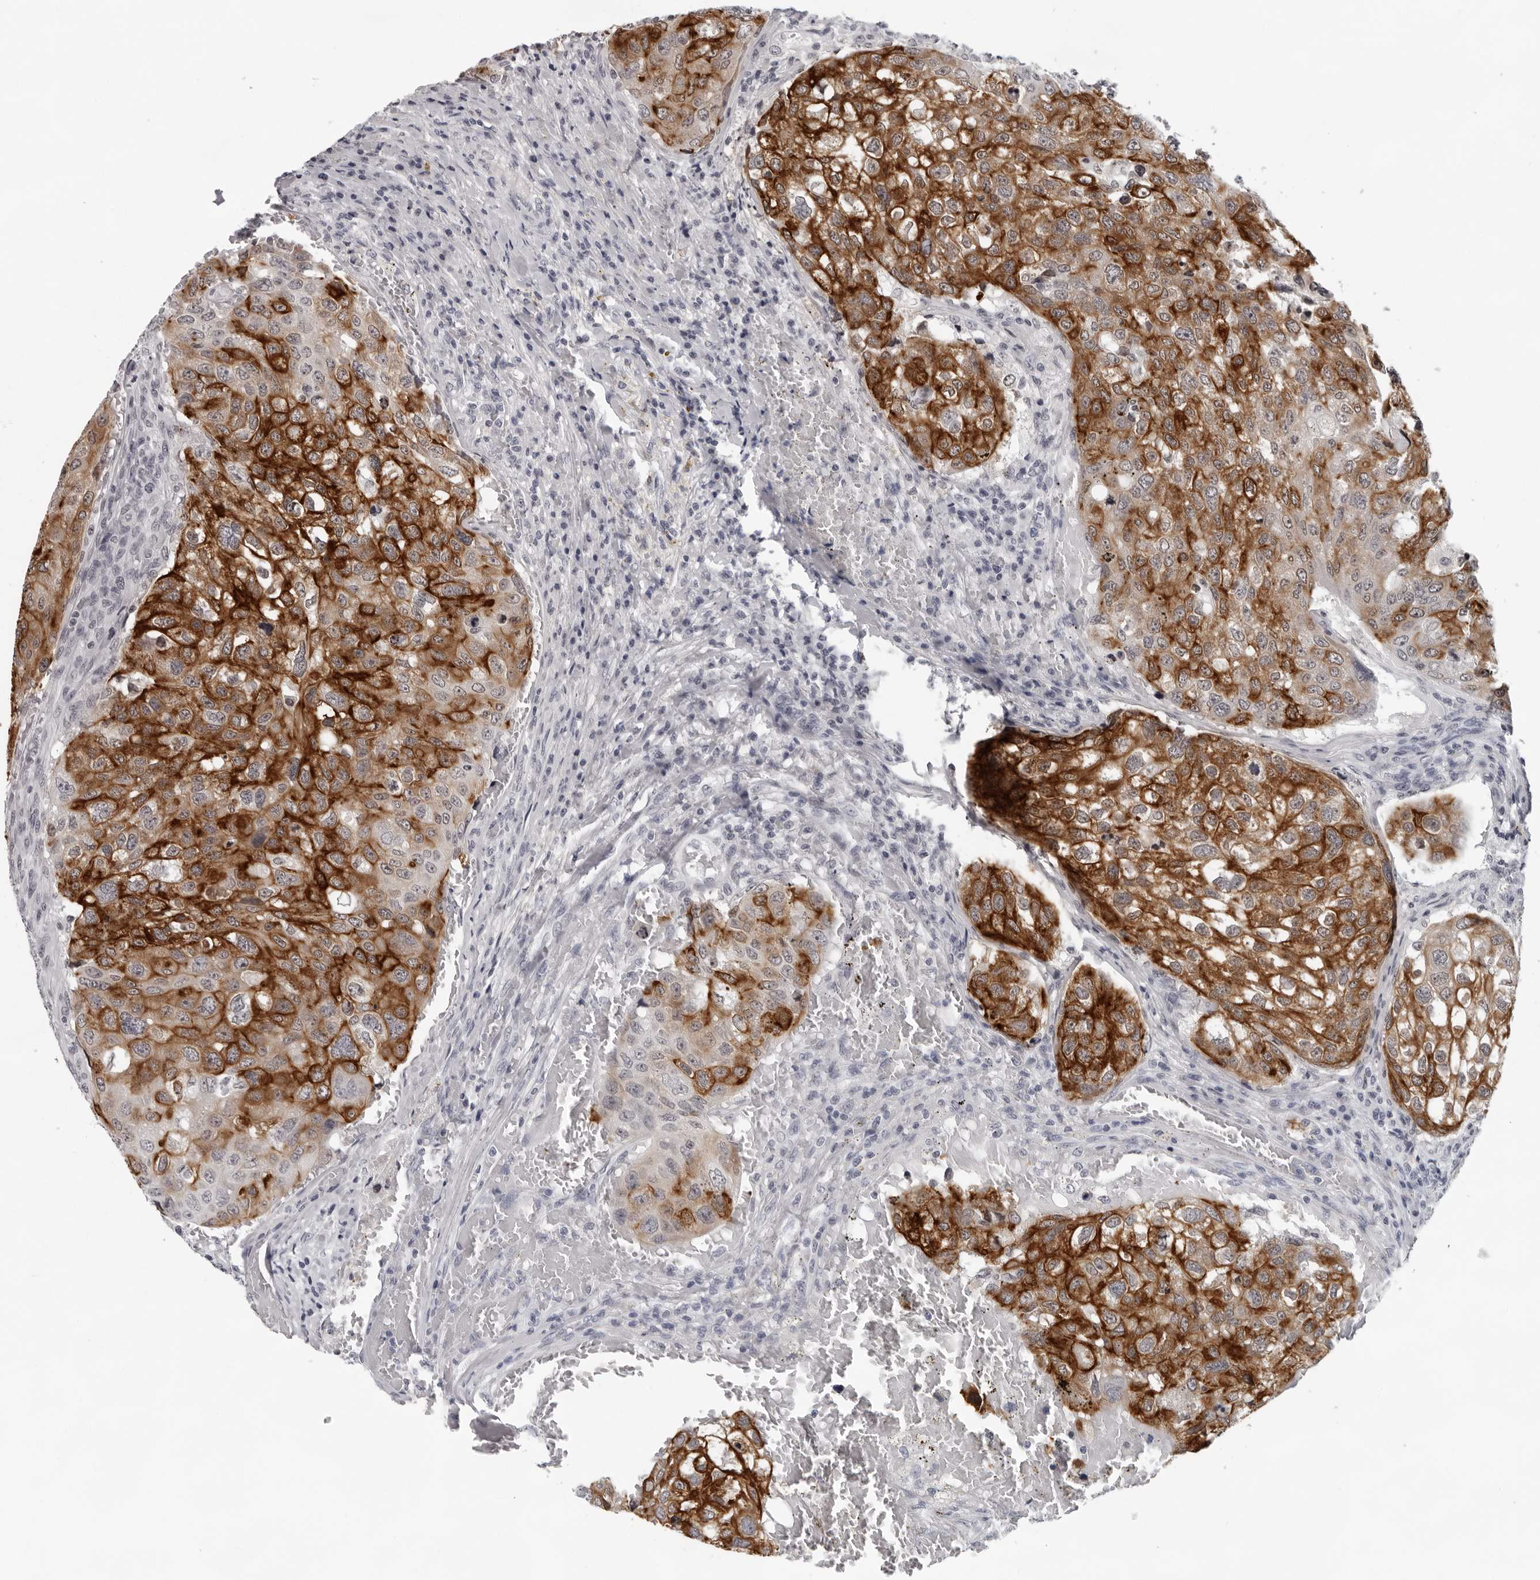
{"staining": {"intensity": "strong", "quantity": ">75%", "location": "cytoplasmic/membranous"}, "tissue": "urothelial cancer", "cell_type": "Tumor cells", "image_type": "cancer", "snomed": [{"axis": "morphology", "description": "Urothelial carcinoma, High grade"}, {"axis": "topography", "description": "Lymph node"}, {"axis": "topography", "description": "Urinary bladder"}], "caption": "IHC of urothelial carcinoma (high-grade) exhibits high levels of strong cytoplasmic/membranous positivity in about >75% of tumor cells.", "gene": "CCDC28B", "patient": {"sex": "male", "age": 51}}